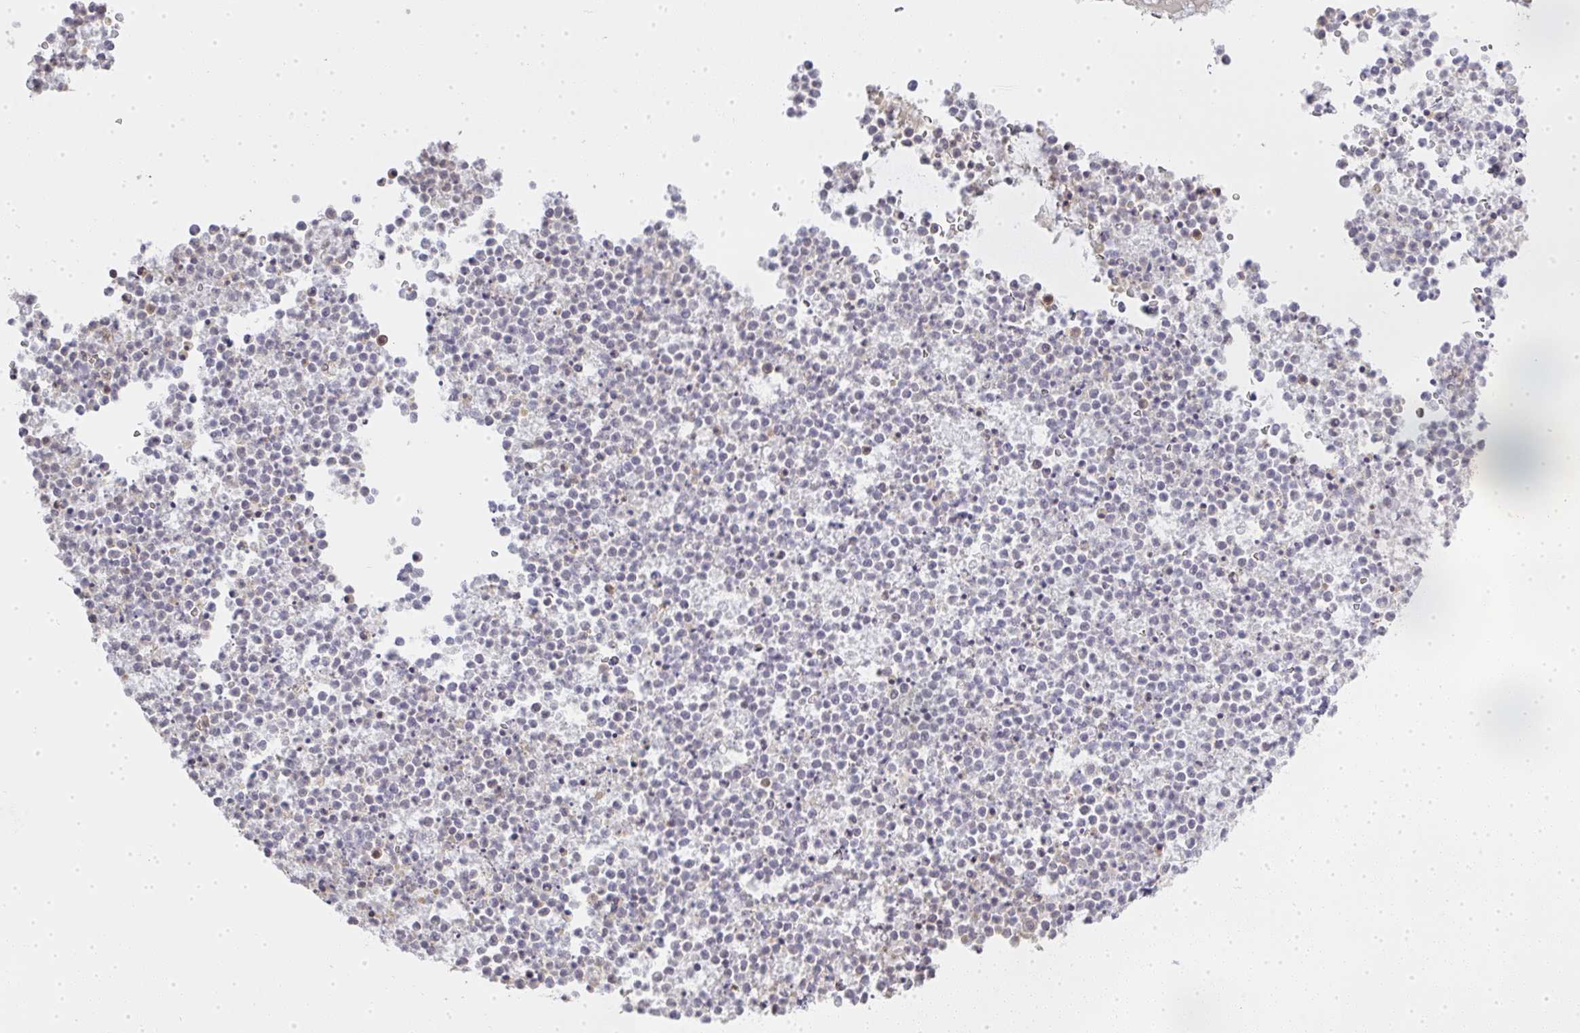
{"staining": {"intensity": "weak", "quantity": "25%-75%", "location": "cytoplasmic/membranous"}, "tissue": "bronchus", "cell_type": "Respiratory epithelial cells", "image_type": "normal", "snomed": [{"axis": "morphology", "description": "Normal tissue, NOS"}, {"axis": "topography", "description": "Cartilage tissue"}, {"axis": "topography", "description": "Bronchus"}], "caption": "Brown immunohistochemical staining in unremarkable human bronchus demonstrates weak cytoplasmic/membranous positivity in about 25%-75% of respiratory epithelial cells. Using DAB (brown) and hematoxylin (blue) stains, captured at high magnification using brightfield microscopy.", "gene": "GSDMB", "patient": {"sex": "male", "age": 56}}